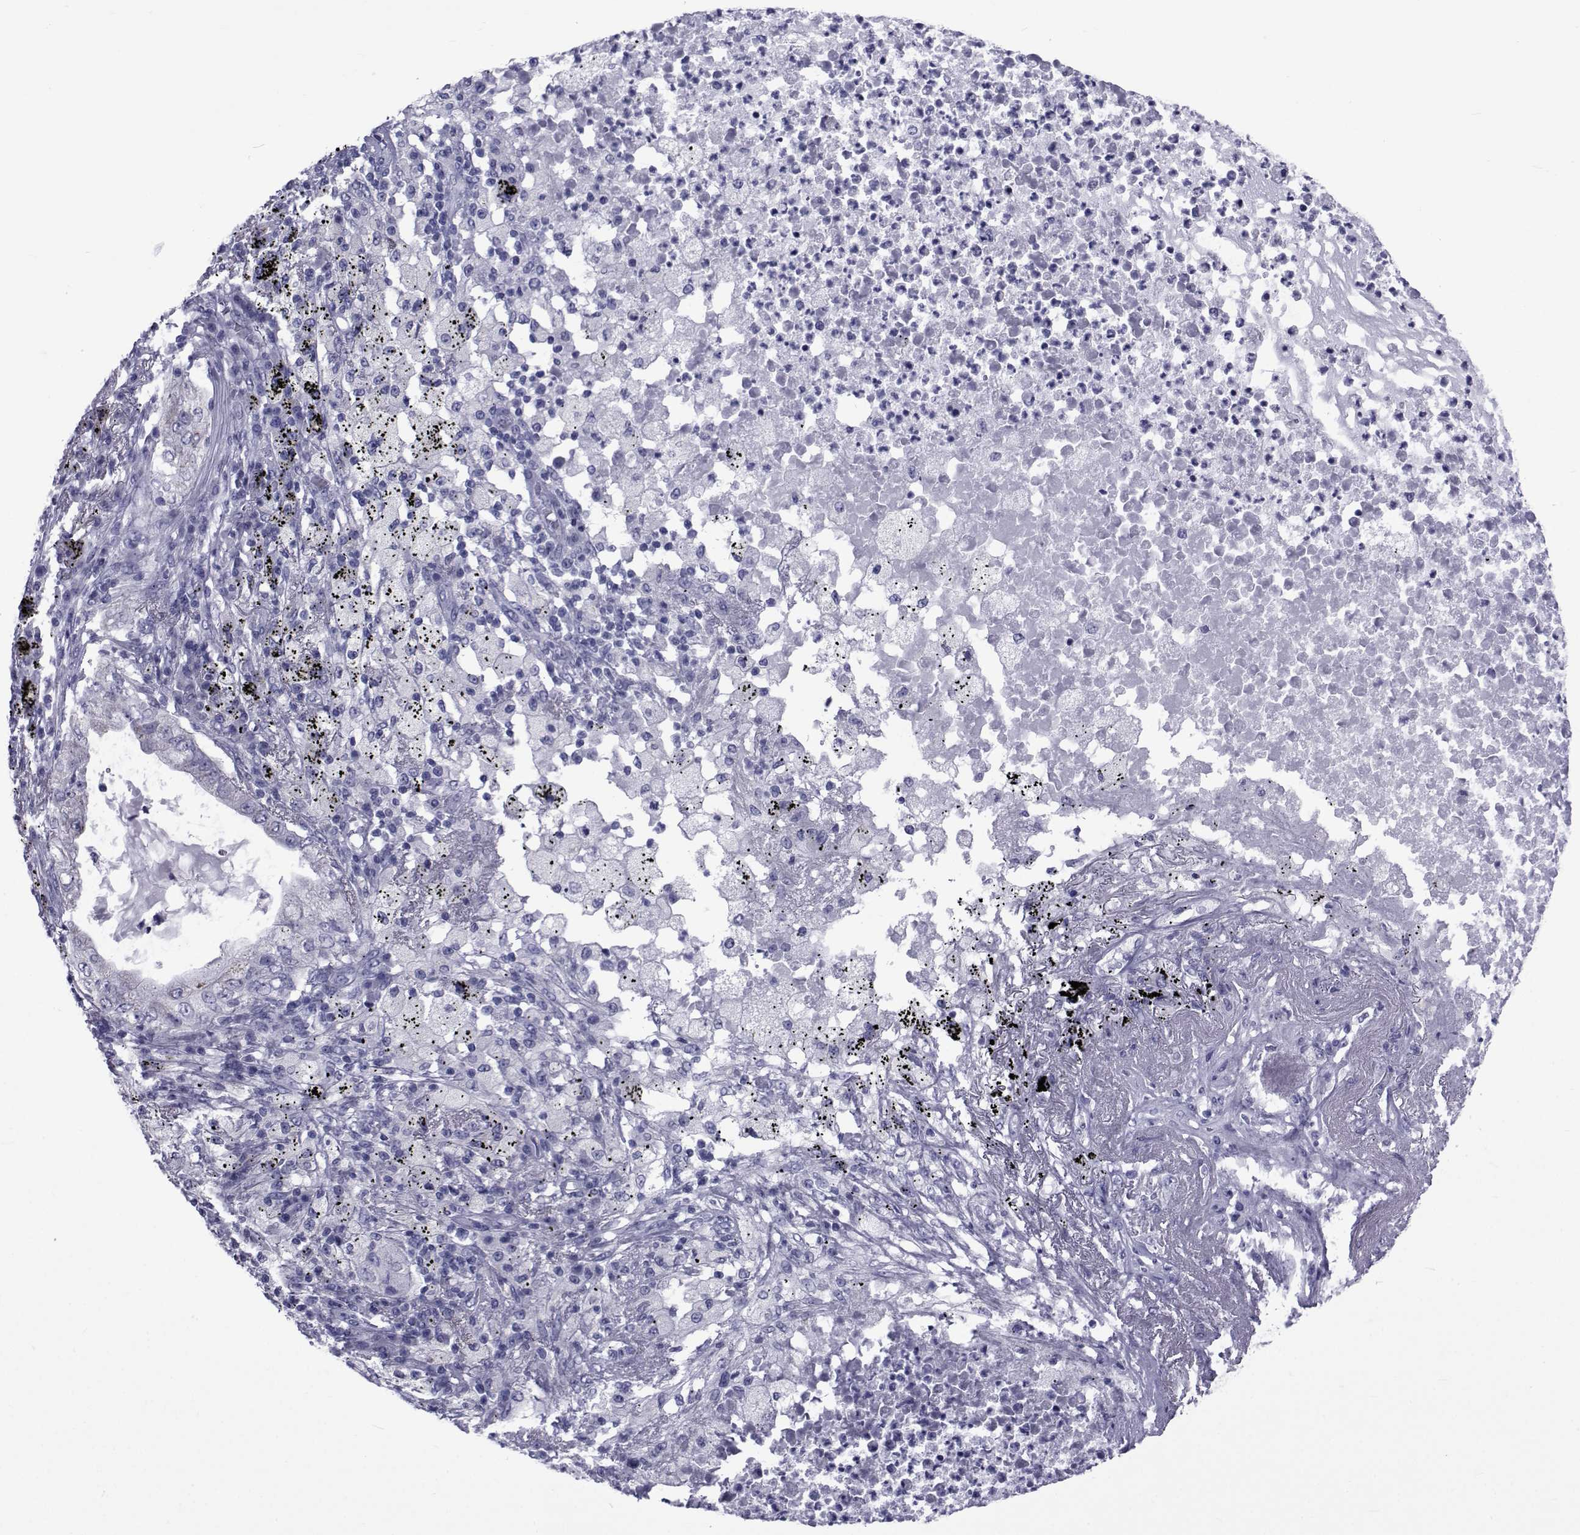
{"staining": {"intensity": "negative", "quantity": "none", "location": "none"}, "tissue": "lung cancer", "cell_type": "Tumor cells", "image_type": "cancer", "snomed": [{"axis": "morphology", "description": "Adenocarcinoma, NOS"}, {"axis": "topography", "description": "Lung"}], "caption": "This is an IHC histopathology image of lung cancer (adenocarcinoma). There is no positivity in tumor cells.", "gene": "GKAP1", "patient": {"sex": "female", "age": 73}}